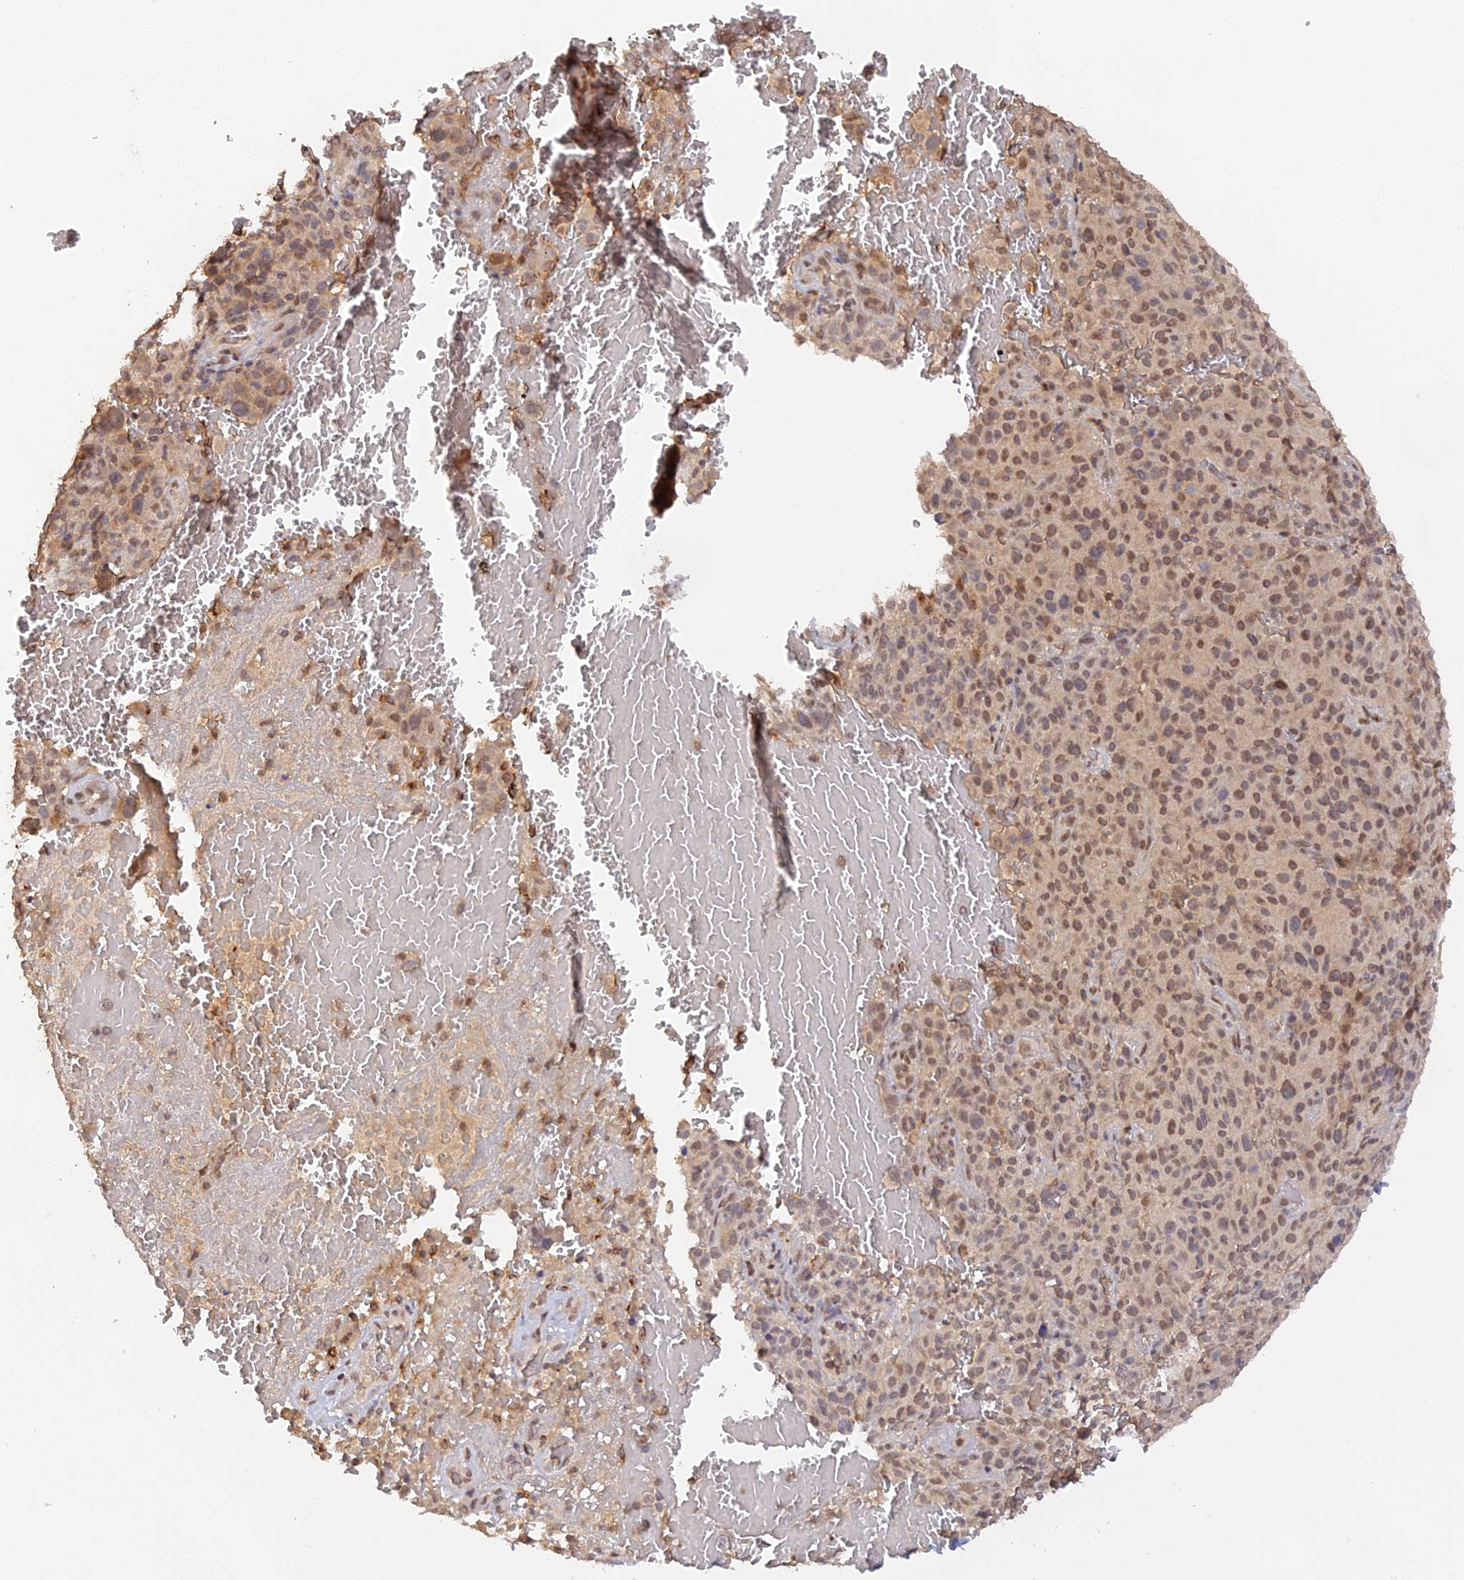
{"staining": {"intensity": "moderate", "quantity": ">75%", "location": "nuclear"}, "tissue": "melanoma", "cell_type": "Tumor cells", "image_type": "cancer", "snomed": [{"axis": "morphology", "description": "Malignant melanoma, NOS"}, {"axis": "topography", "description": "Skin"}], "caption": "An image of human malignant melanoma stained for a protein shows moderate nuclear brown staining in tumor cells.", "gene": "ZNF436", "patient": {"sex": "female", "age": 82}}